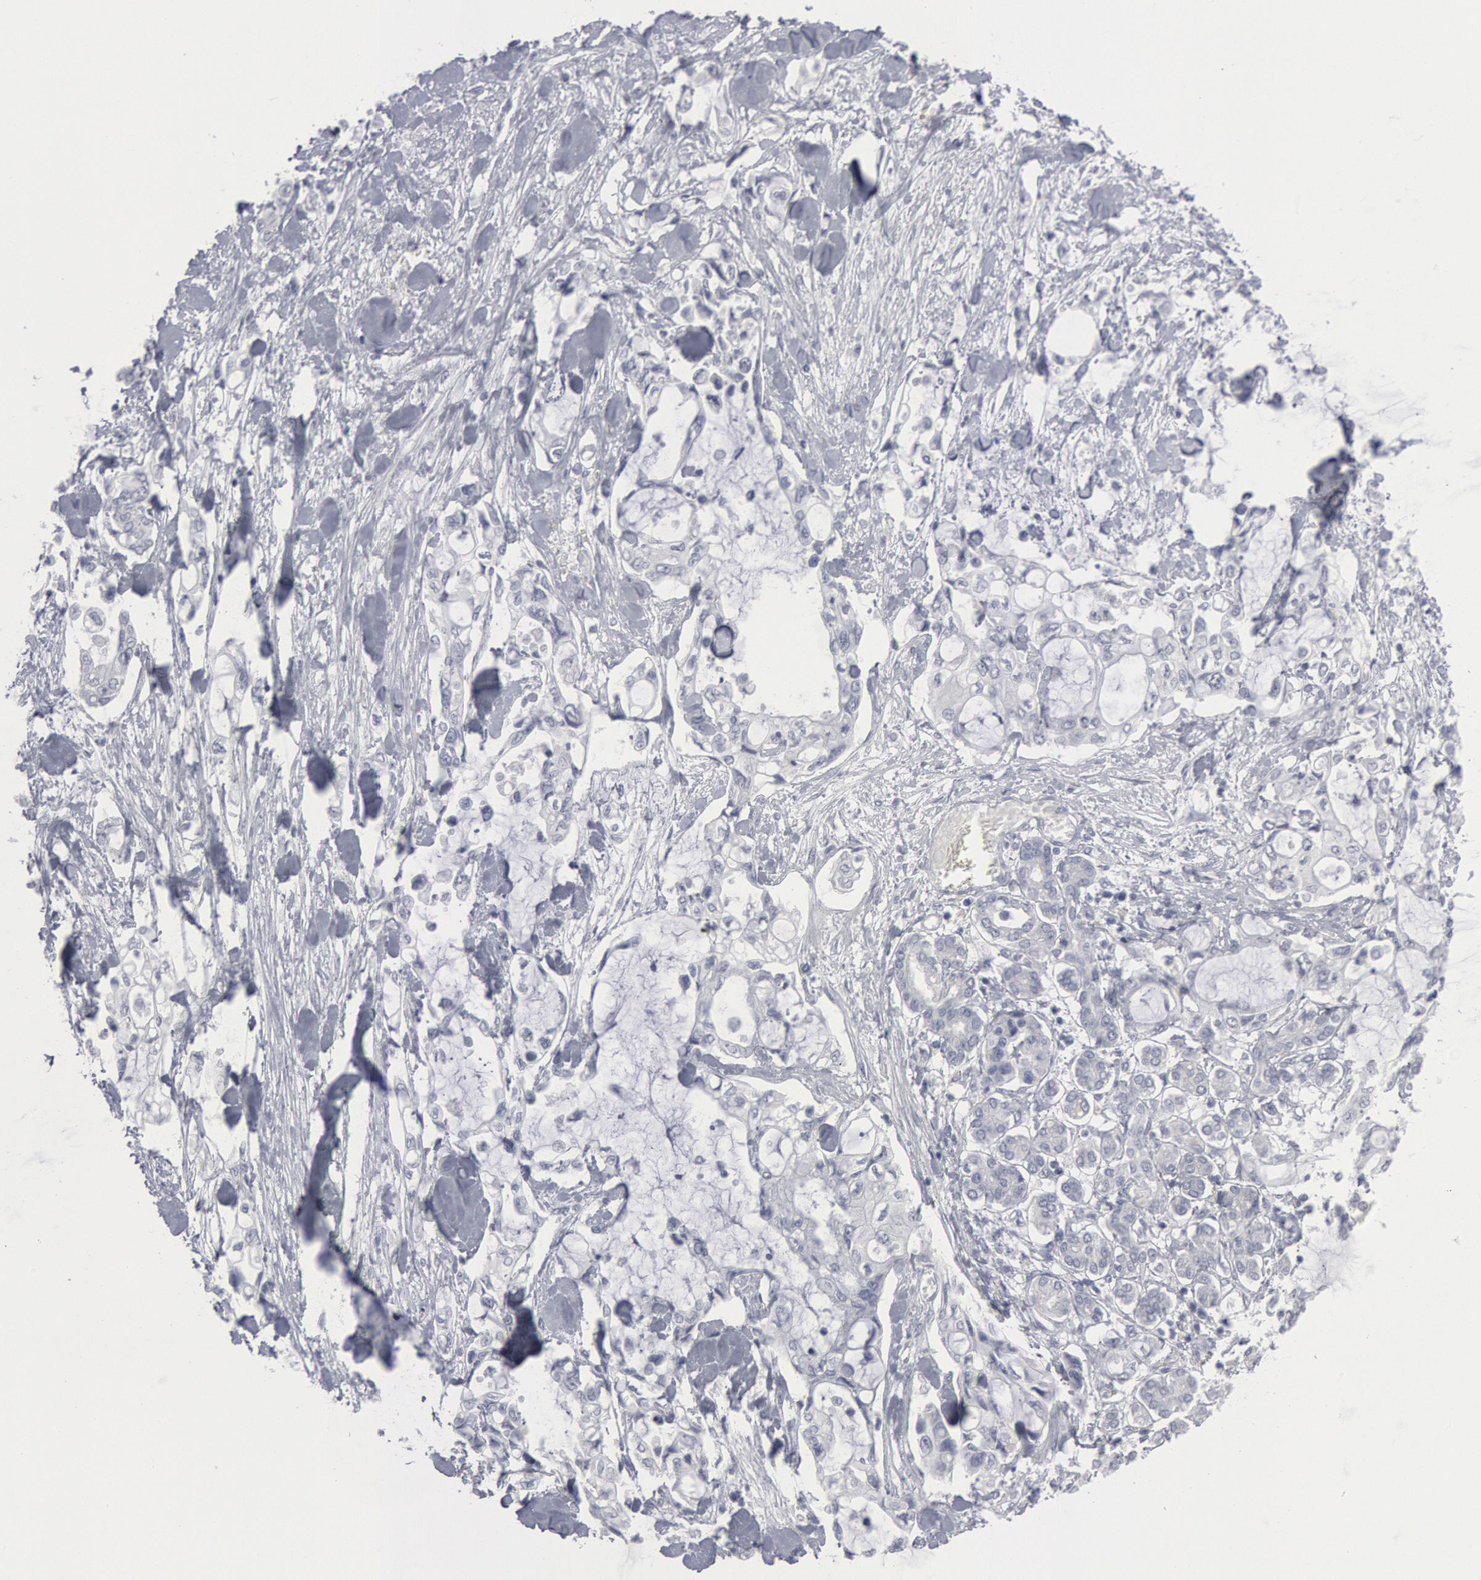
{"staining": {"intensity": "negative", "quantity": "none", "location": "none"}, "tissue": "pancreatic cancer", "cell_type": "Tumor cells", "image_type": "cancer", "snomed": [{"axis": "morphology", "description": "Adenocarcinoma, NOS"}, {"axis": "topography", "description": "Pancreas"}], "caption": "Tumor cells are negative for protein expression in human pancreatic adenocarcinoma.", "gene": "DMC1", "patient": {"sex": "female", "age": 70}}